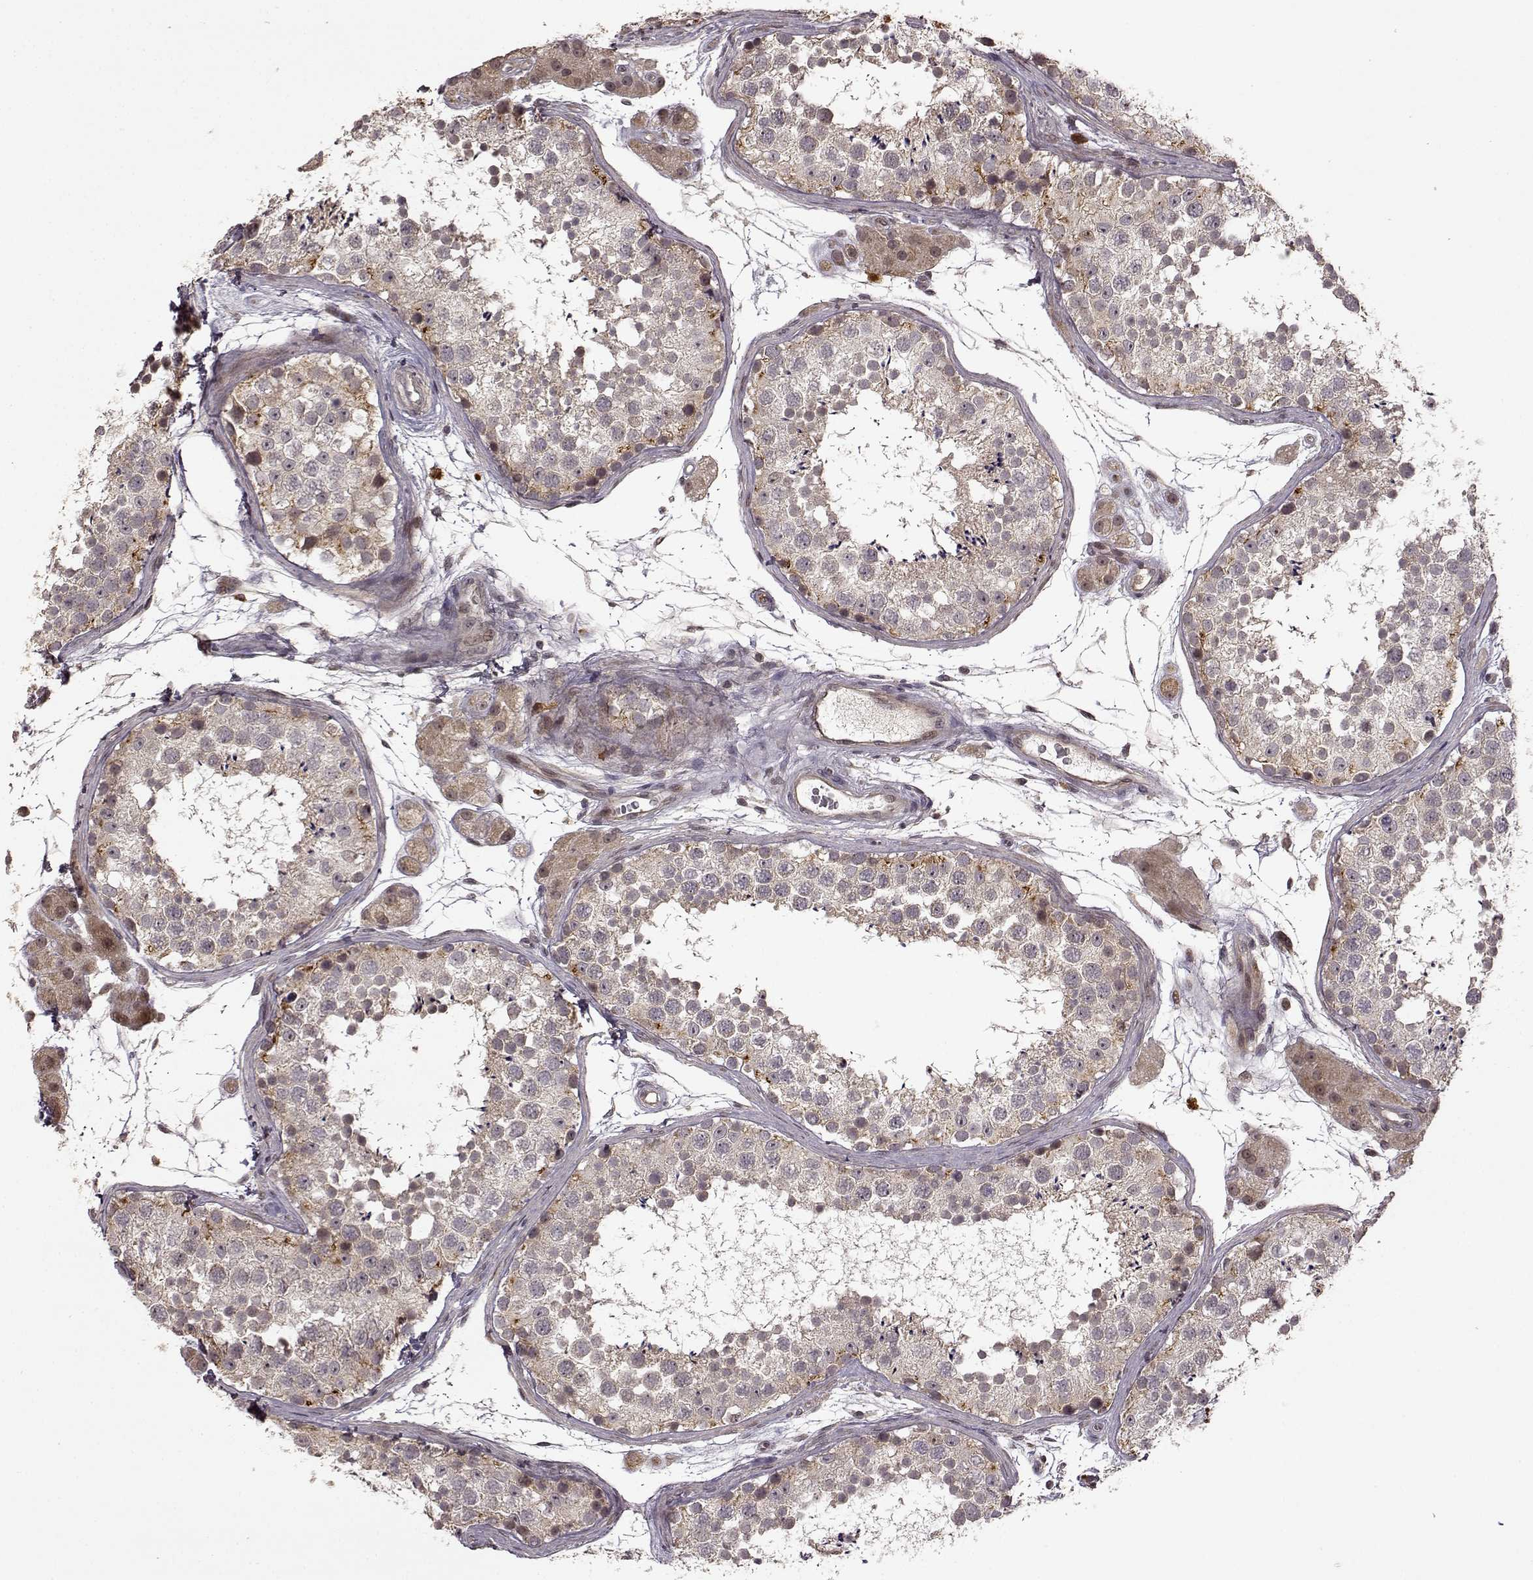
{"staining": {"intensity": "moderate", "quantity": "<25%", "location": "cytoplasmic/membranous"}, "tissue": "testis", "cell_type": "Cells in seminiferous ducts", "image_type": "normal", "snomed": [{"axis": "morphology", "description": "Normal tissue, NOS"}, {"axis": "topography", "description": "Testis"}], "caption": "Immunohistochemical staining of benign human testis shows low levels of moderate cytoplasmic/membranous staining in about <25% of cells in seminiferous ducts. (Stains: DAB (3,3'-diaminobenzidine) in brown, nuclei in blue, Microscopy: brightfield microscopy at high magnification).", "gene": "TRMU", "patient": {"sex": "male", "age": 41}}